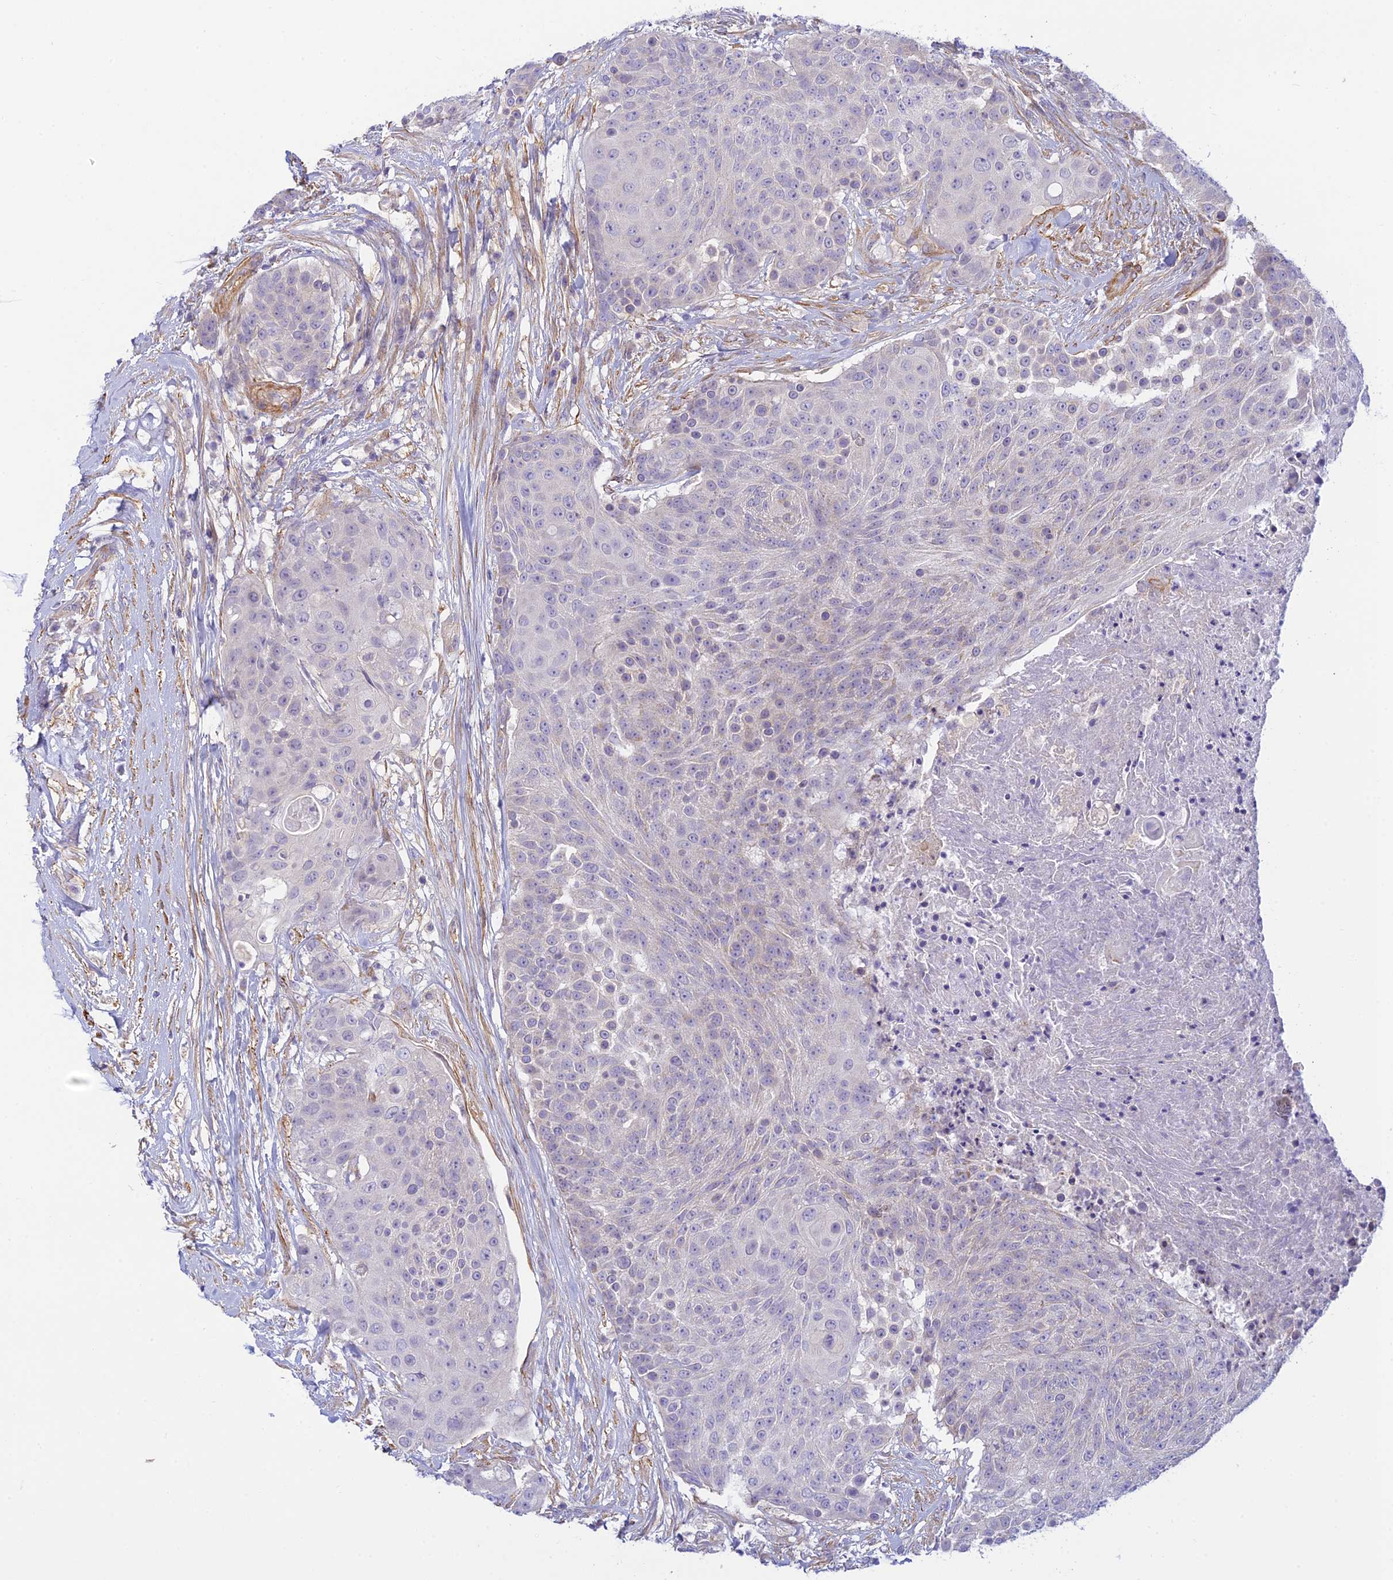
{"staining": {"intensity": "negative", "quantity": "none", "location": "none"}, "tissue": "urothelial cancer", "cell_type": "Tumor cells", "image_type": "cancer", "snomed": [{"axis": "morphology", "description": "Urothelial carcinoma, High grade"}, {"axis": "topography", "description": "Urinary bladder"}], "caption": "Micrograph shows no protein staining in tumor cells of urothelial cancer tissue.", "gene": "FBXW4", "patient": {"sex": "female", "age": 63}}